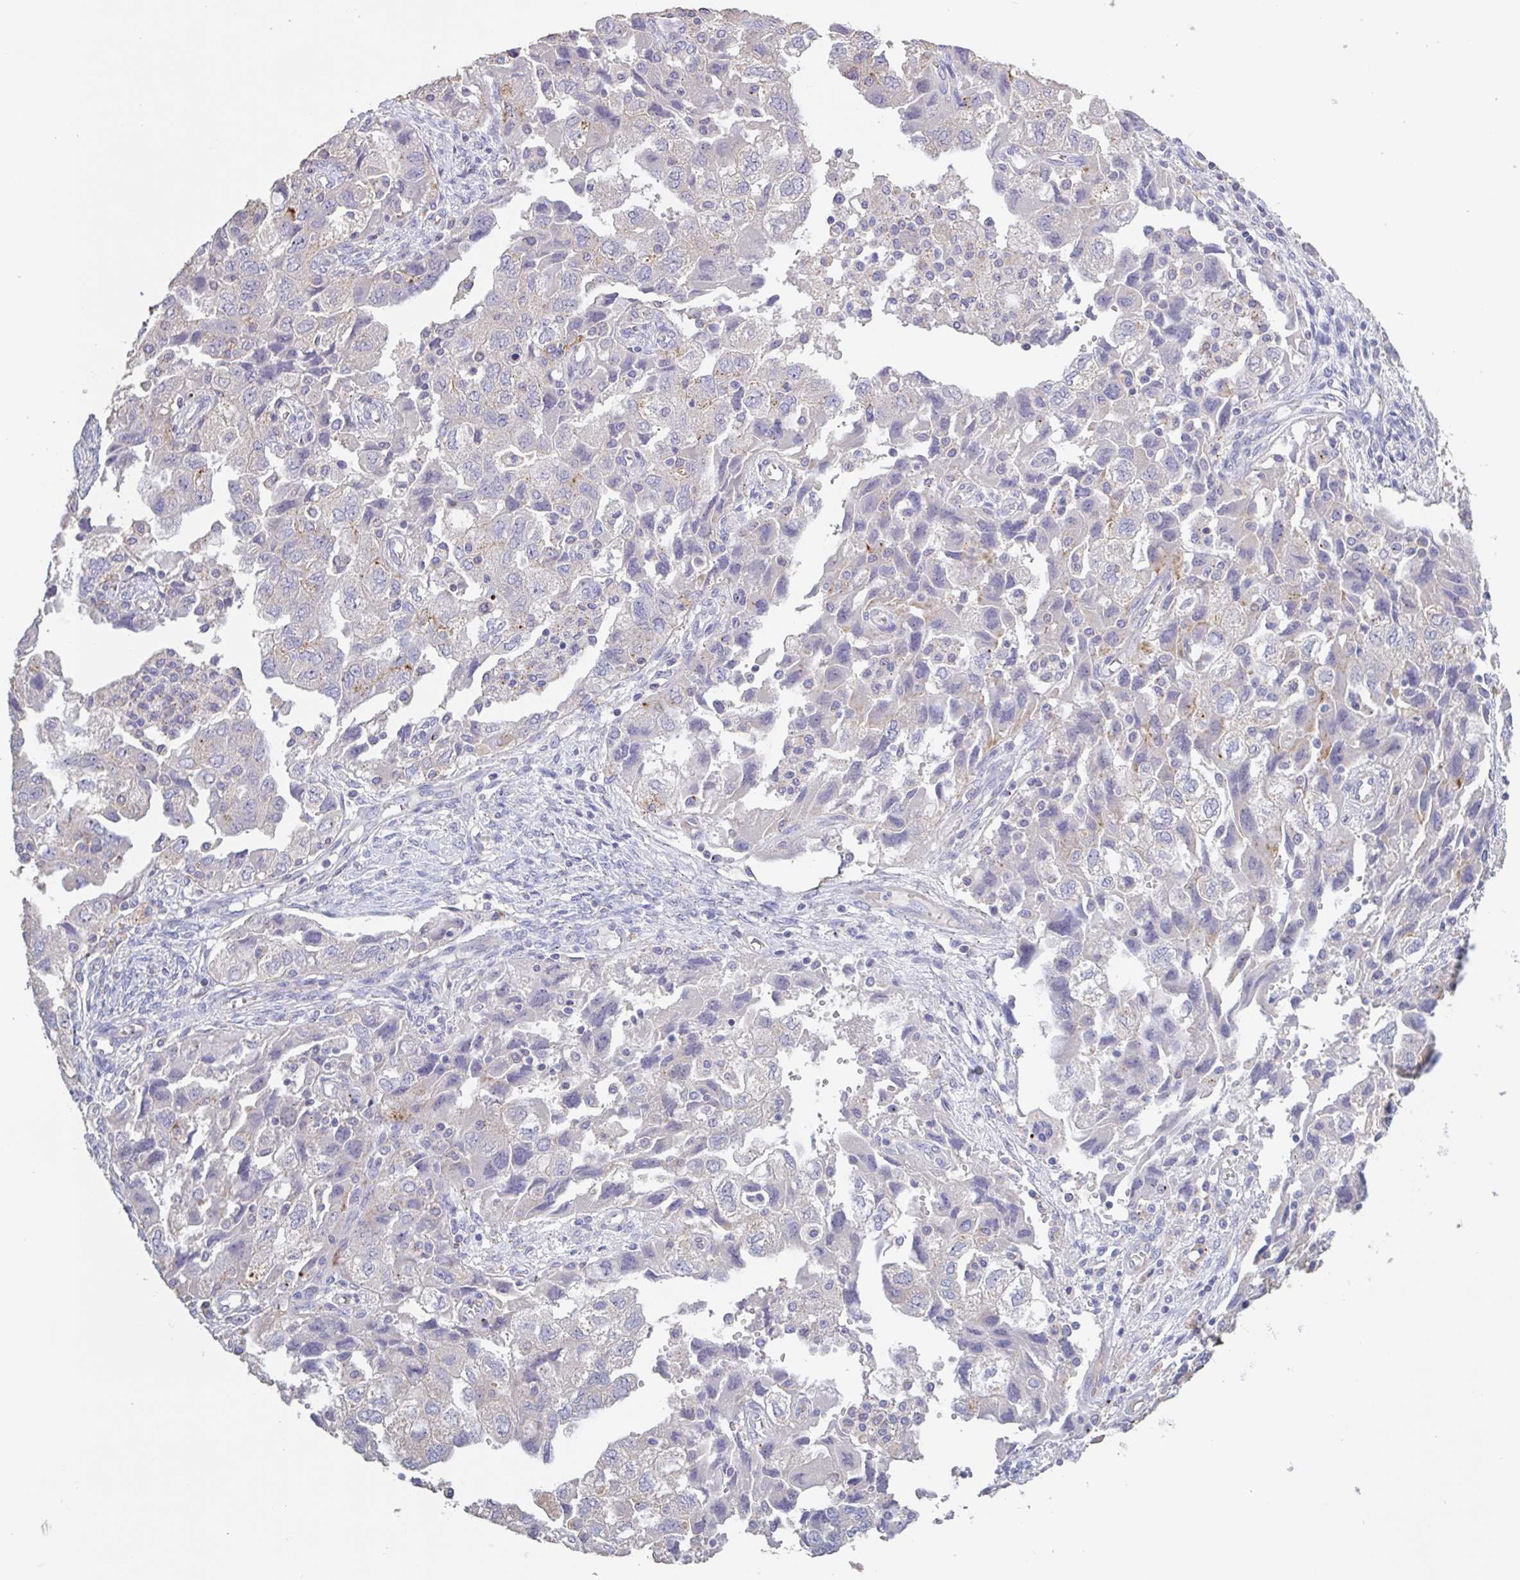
{"staining": {"intensity": "moderate", "quantity": "<25%", "location": "cytoplasmic/membranous"}, "tissue": "ovarian cancer", "cell_type": "Tumor cells", "image_type": "cancer", "snomed": [{"axis": "morphology", "description": "Carcinoma, NOS"}, {"axis": "morphology", "description": "Cystadenocarcinoma, serous, NOS"}, {"axis": "topography", "description": "Ovary"}], "caption": "This histopathology image displays IHC staining of ovarian cancer, with low moderate cytoplasmic/membranous expression in about <25% of tumor cells.", "gene": "CHMP5", "patient": {"sex": "female", "age": 69}}